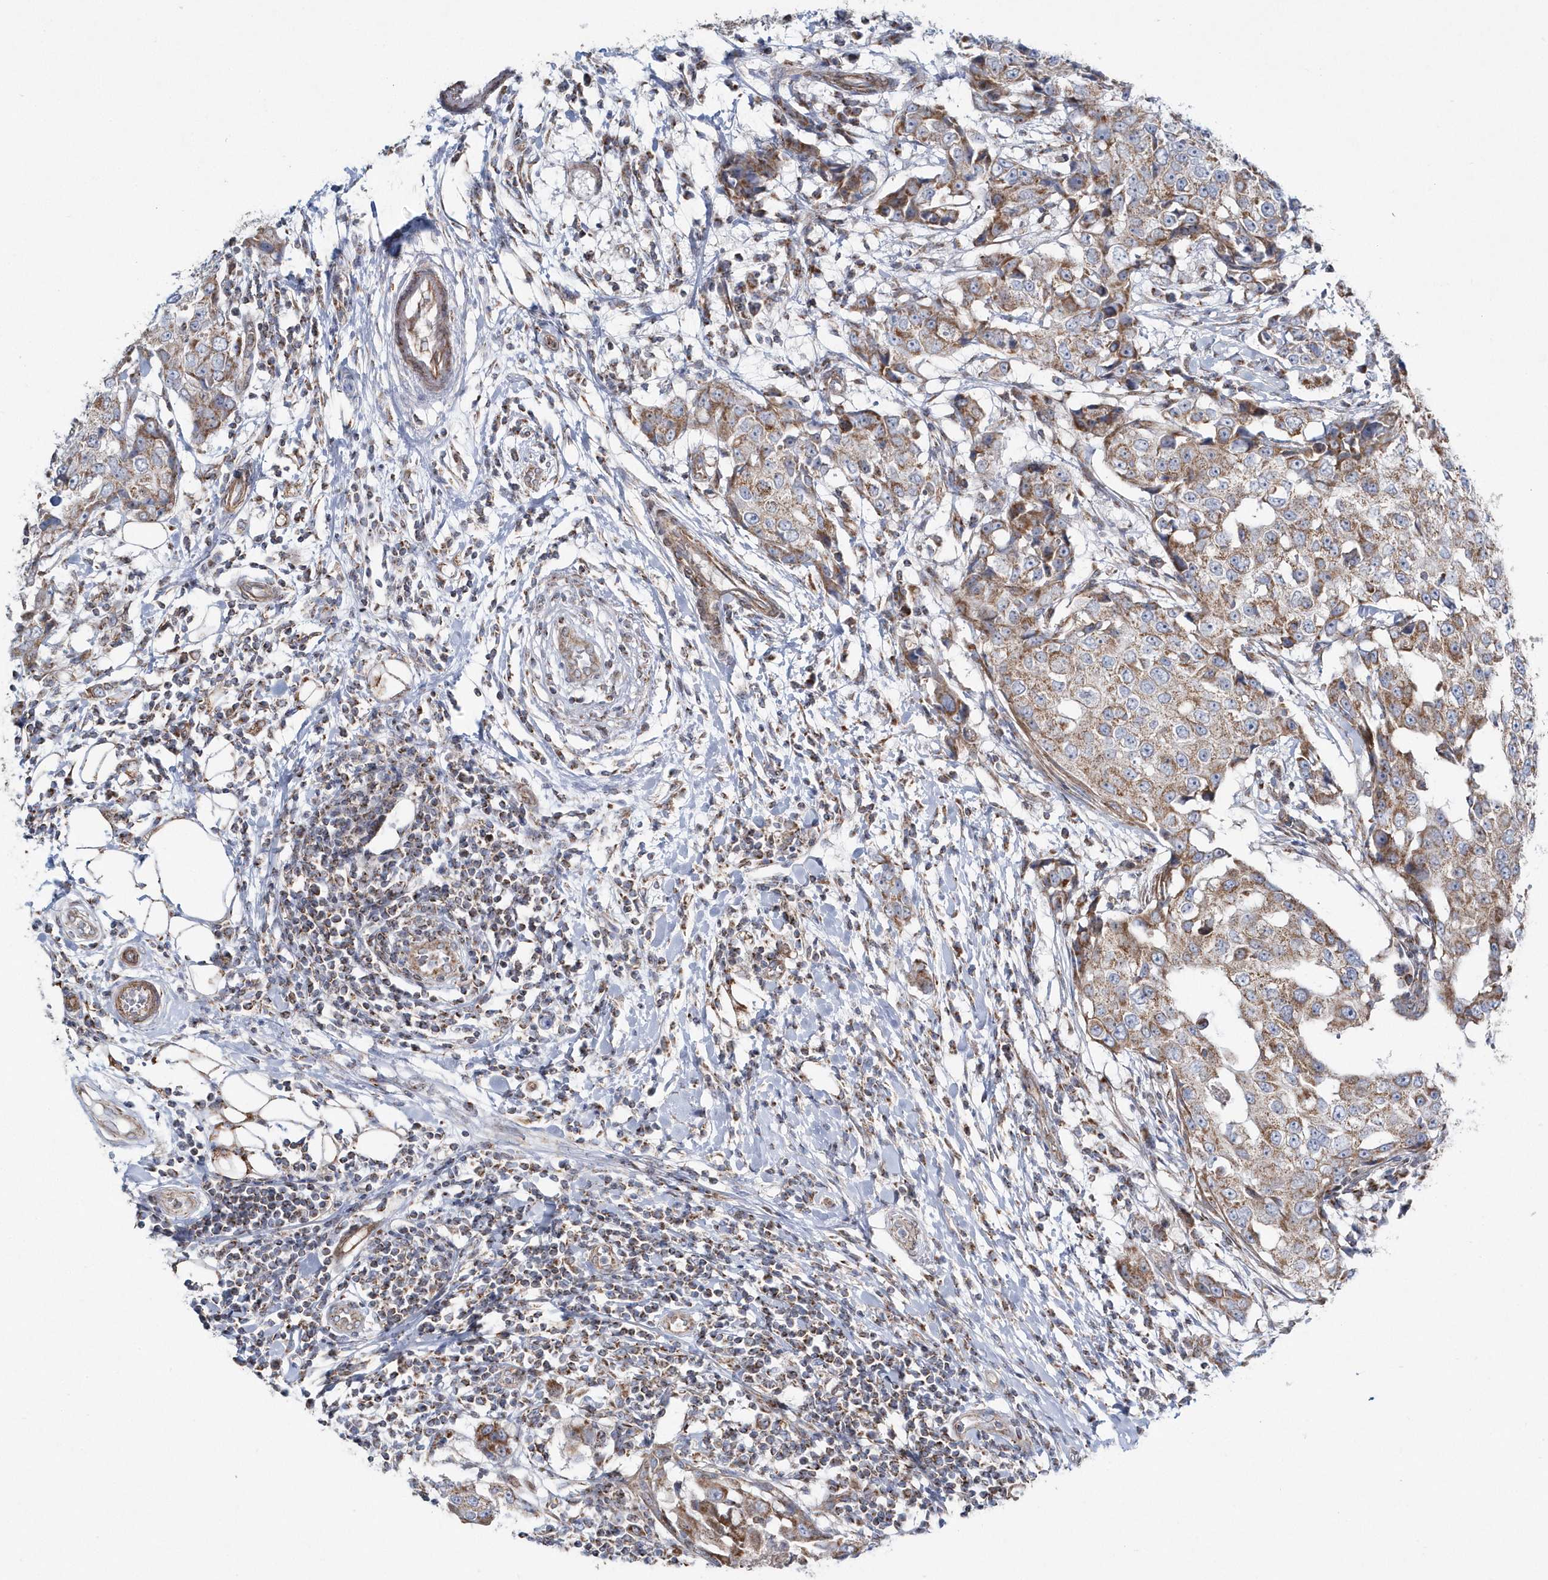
{"staining": {"intensity": "moderate", "quantity": ">75%", "location": "cytoplasmic/membranous"}, "tissue": "breast cancer", "cell_type": "Tumor cells", "image_type": "cancer", "snomed": [{"axis": "morphology", "description": "Duct carcinoma"}, {"axis": "topography", "description": "Breast"}], "caption": "Brown immunohistochemical staining in human breast cancer shows moderate cytoplasmic/membranous staining in about >75% of tumor cells.", "gene": "OPA1", "patient": {"sex": "female", "age": 27}}